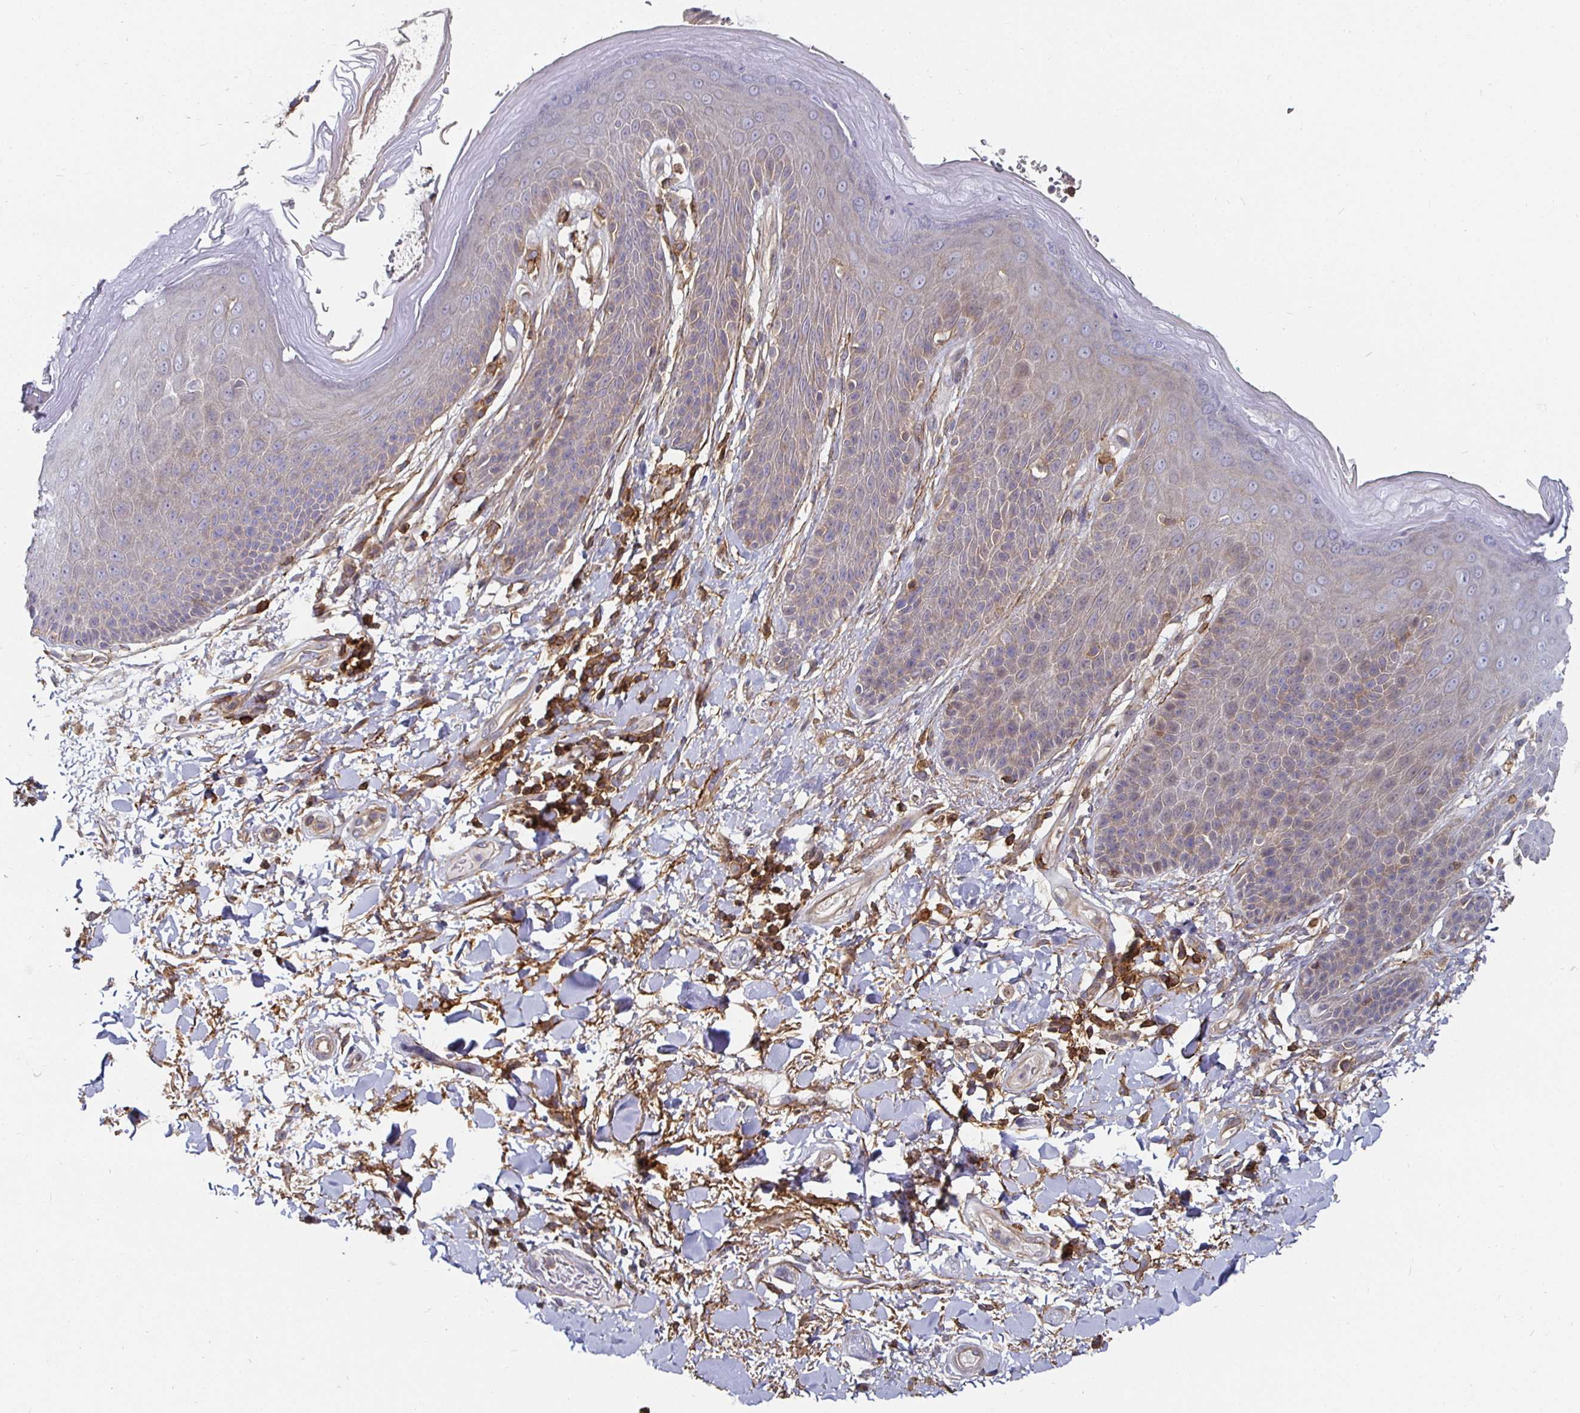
{"staining": {"intensity": "weak", "quantity": "<25%", "location": "cytoplasmic/membranous"}, "tissue": "skin", "cell_type": "Epidermal cells", "image_type": "normal", "snomed": [{"axis": "morphology", "description": "Normal tissue, NOS"}, {"axis": "topography", "description": "Anal"}, {"axis": "topography", "description": "Peripheral nerve tissue"}], "caption": "Protein analysis of normal skin exhibits no significant expression in epidermal cells.", "gene": "GJA4", "patient": {"sex": "male", "age": 51}}